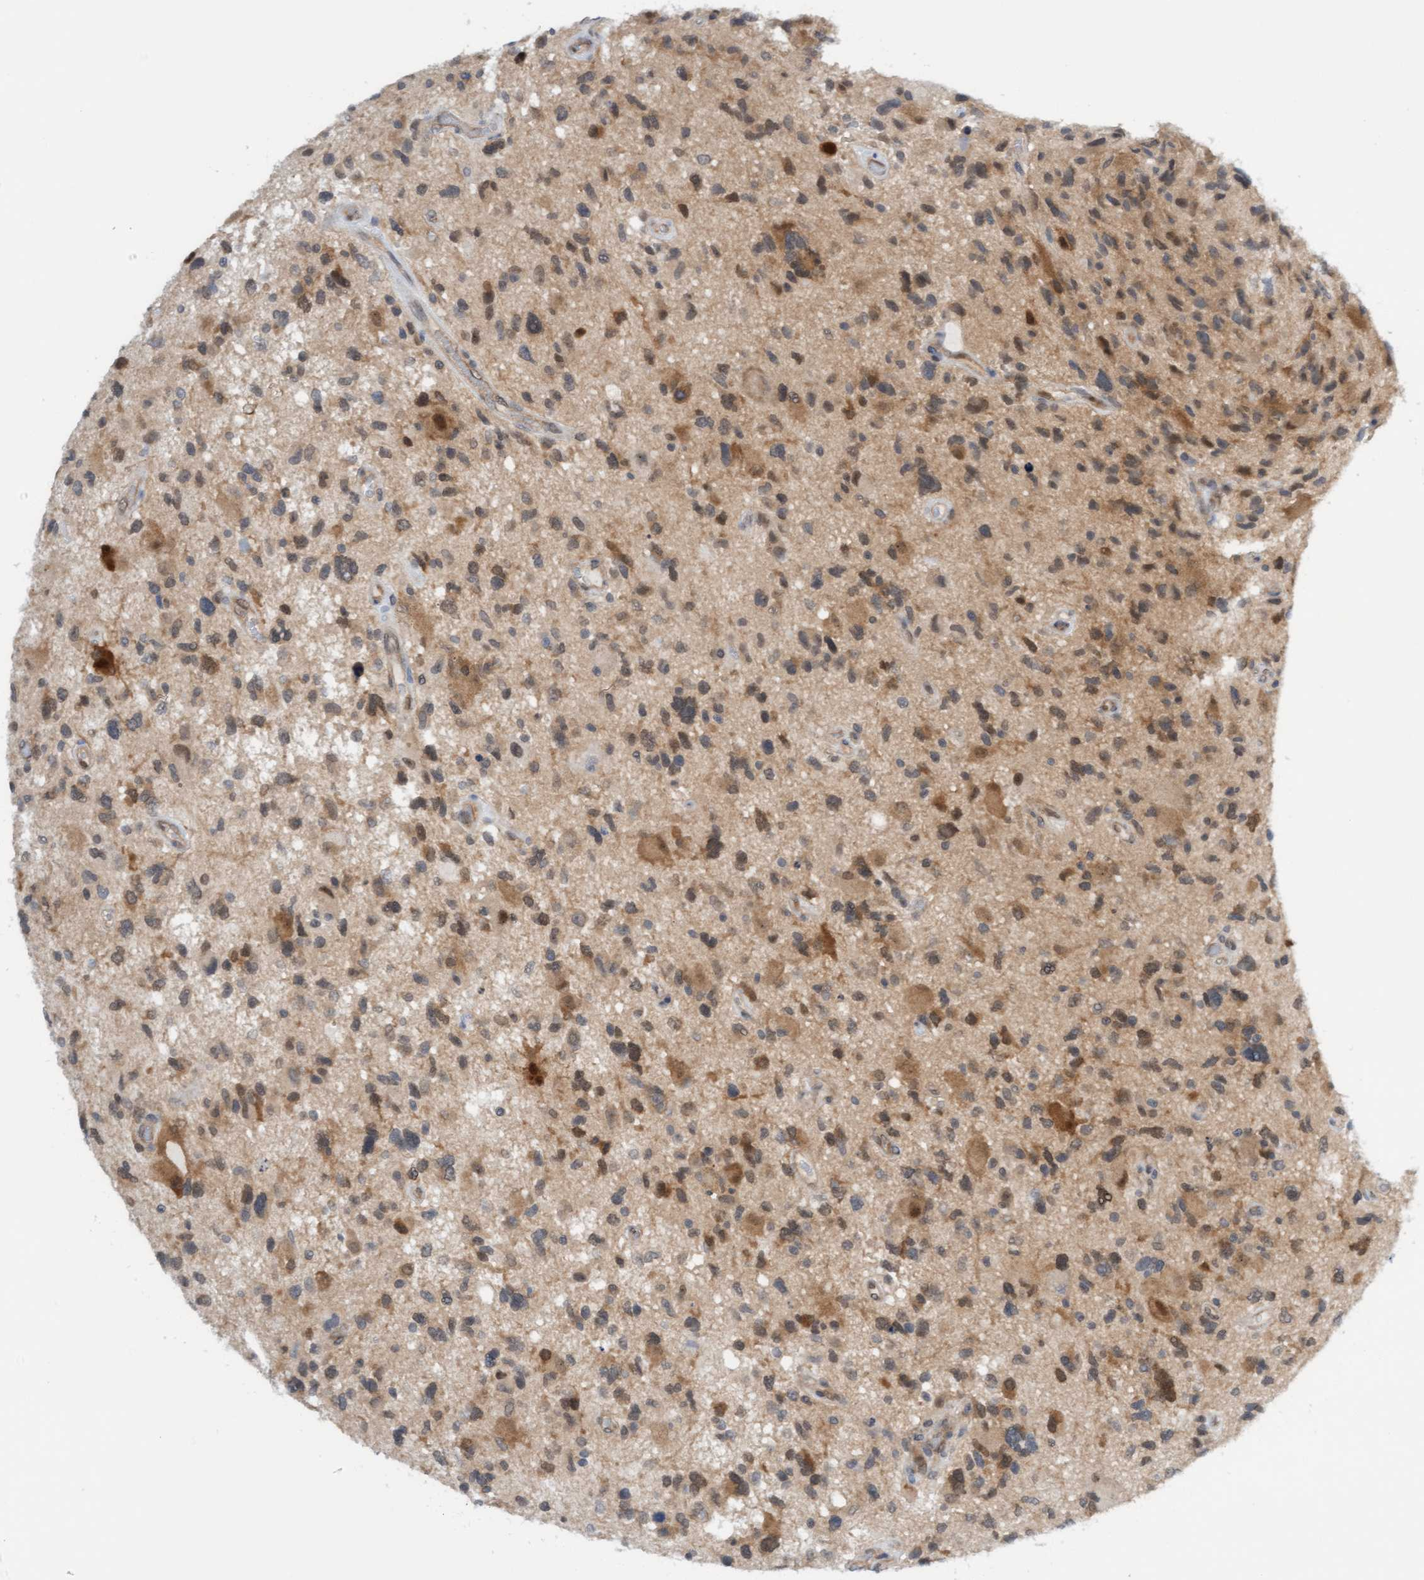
{"staining": {"intensity": "moderate", "quantity": ">75%", "location": "cytoplasmic/membranous"}, "tissue": "glioma", "cell_type": "Tumor cells", "image_type": "cancer", "snomed": [{"axis": "morphology", "description": "Glioma, malignant, High grade"}, {"axis": "topography", "description": "Brain"}], "caption": "An IHC micrograph of neoplastic tissue is shown. Protein staining in brown shows moderate cytoplasmic/membranous positivity in malignant glioma (high-grade) within tumor cells.", "gene": "AMZ2", "patient": {"sex": "male", "age": 33}}